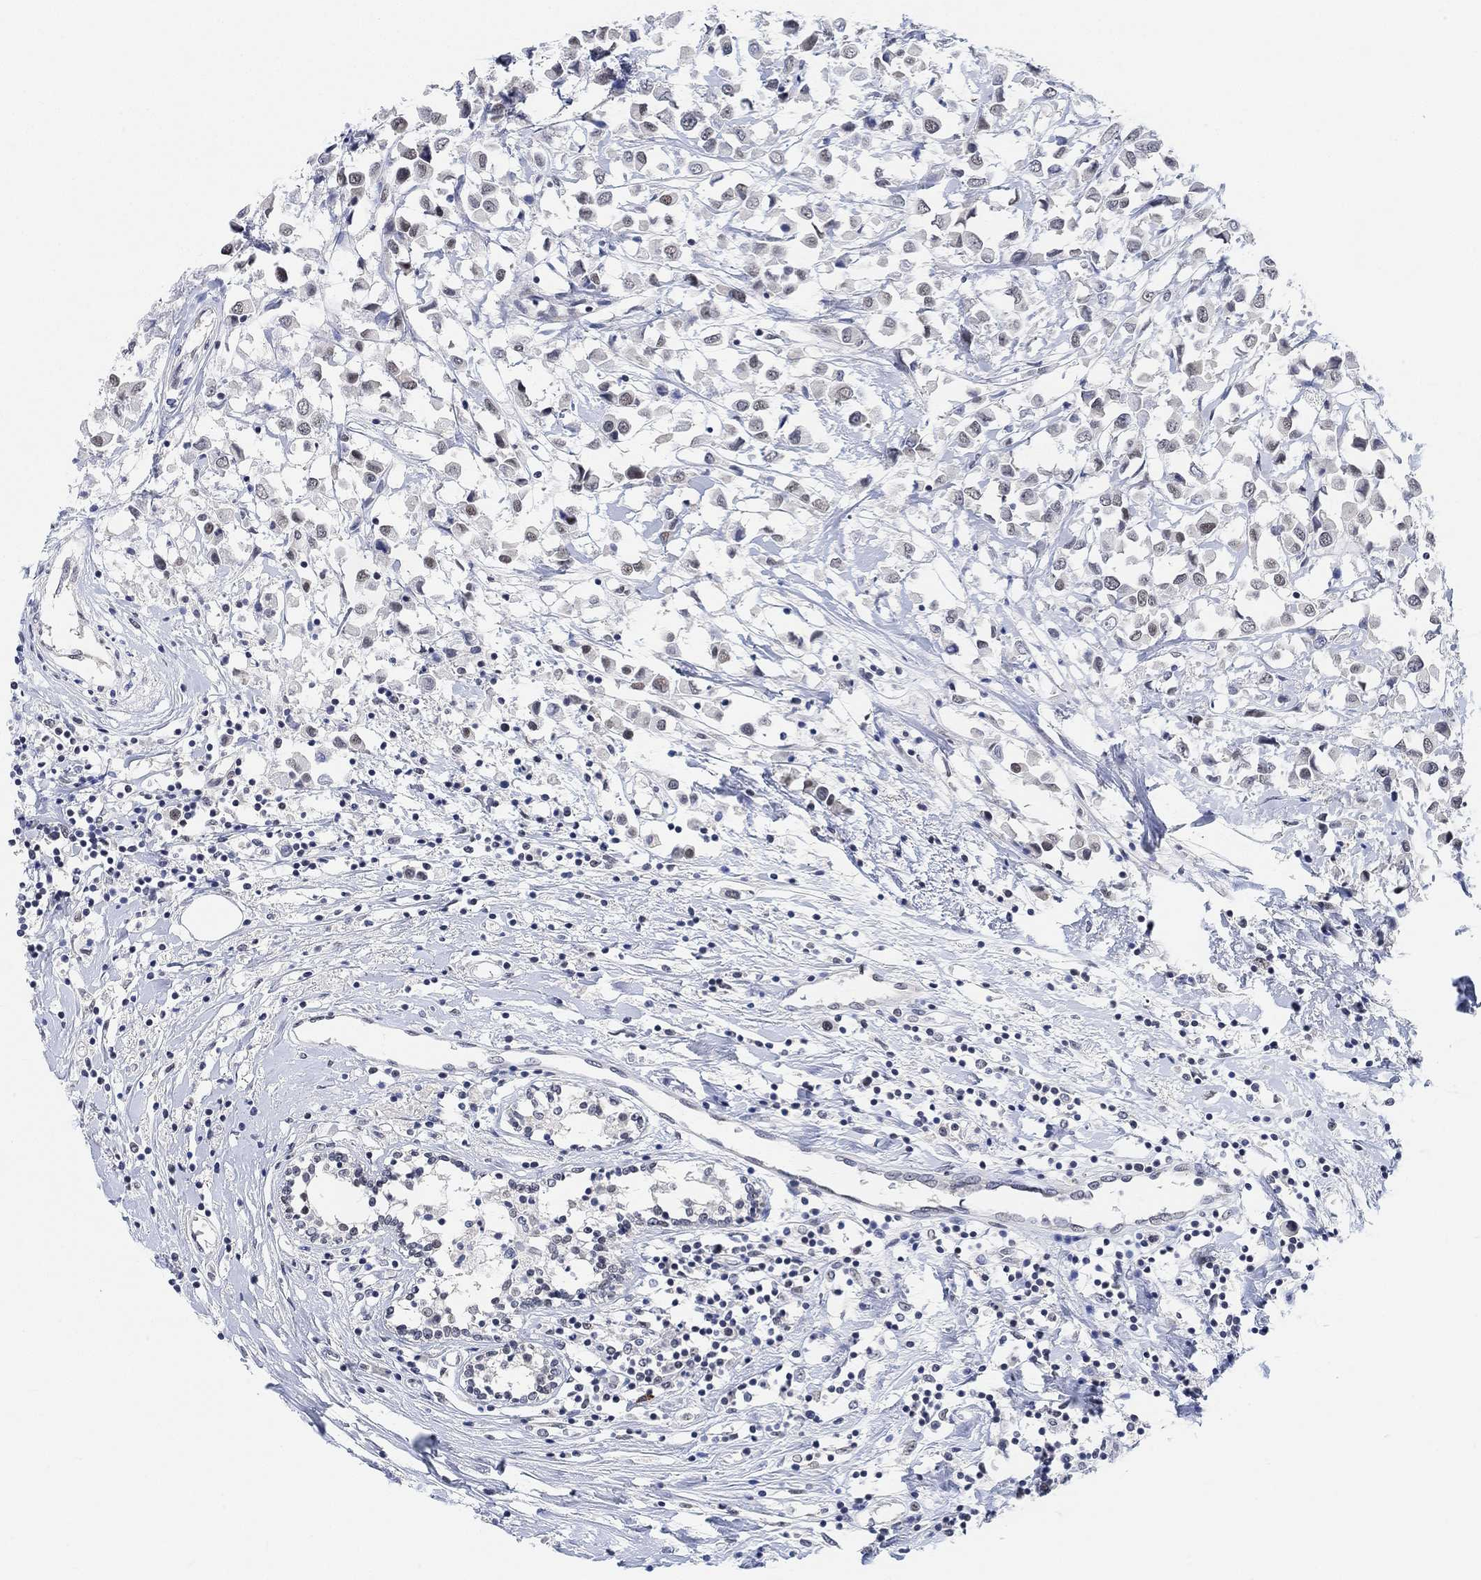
{"staining": {"intensity": "weak", "quantity": "<25%", "location": "nuclear"}, "tissue": "breast cancer", "cell_type": "Tumor cells", "image_type": "cancer", "snomed": [{"axis": "morphology", "description": "Duct carcinoma"}, {"axis": "topography", "description": "Breast"}], "caption": "Tumor cells show no significant expression in breast infiltrating ductal carcinoma. Brightfield microscopy of IHC stained with DAB (brown) and hematoxylin (blue), captured at high magnification.", "gene": "PURG", "patient": {"sex": "female", "age": 61}}